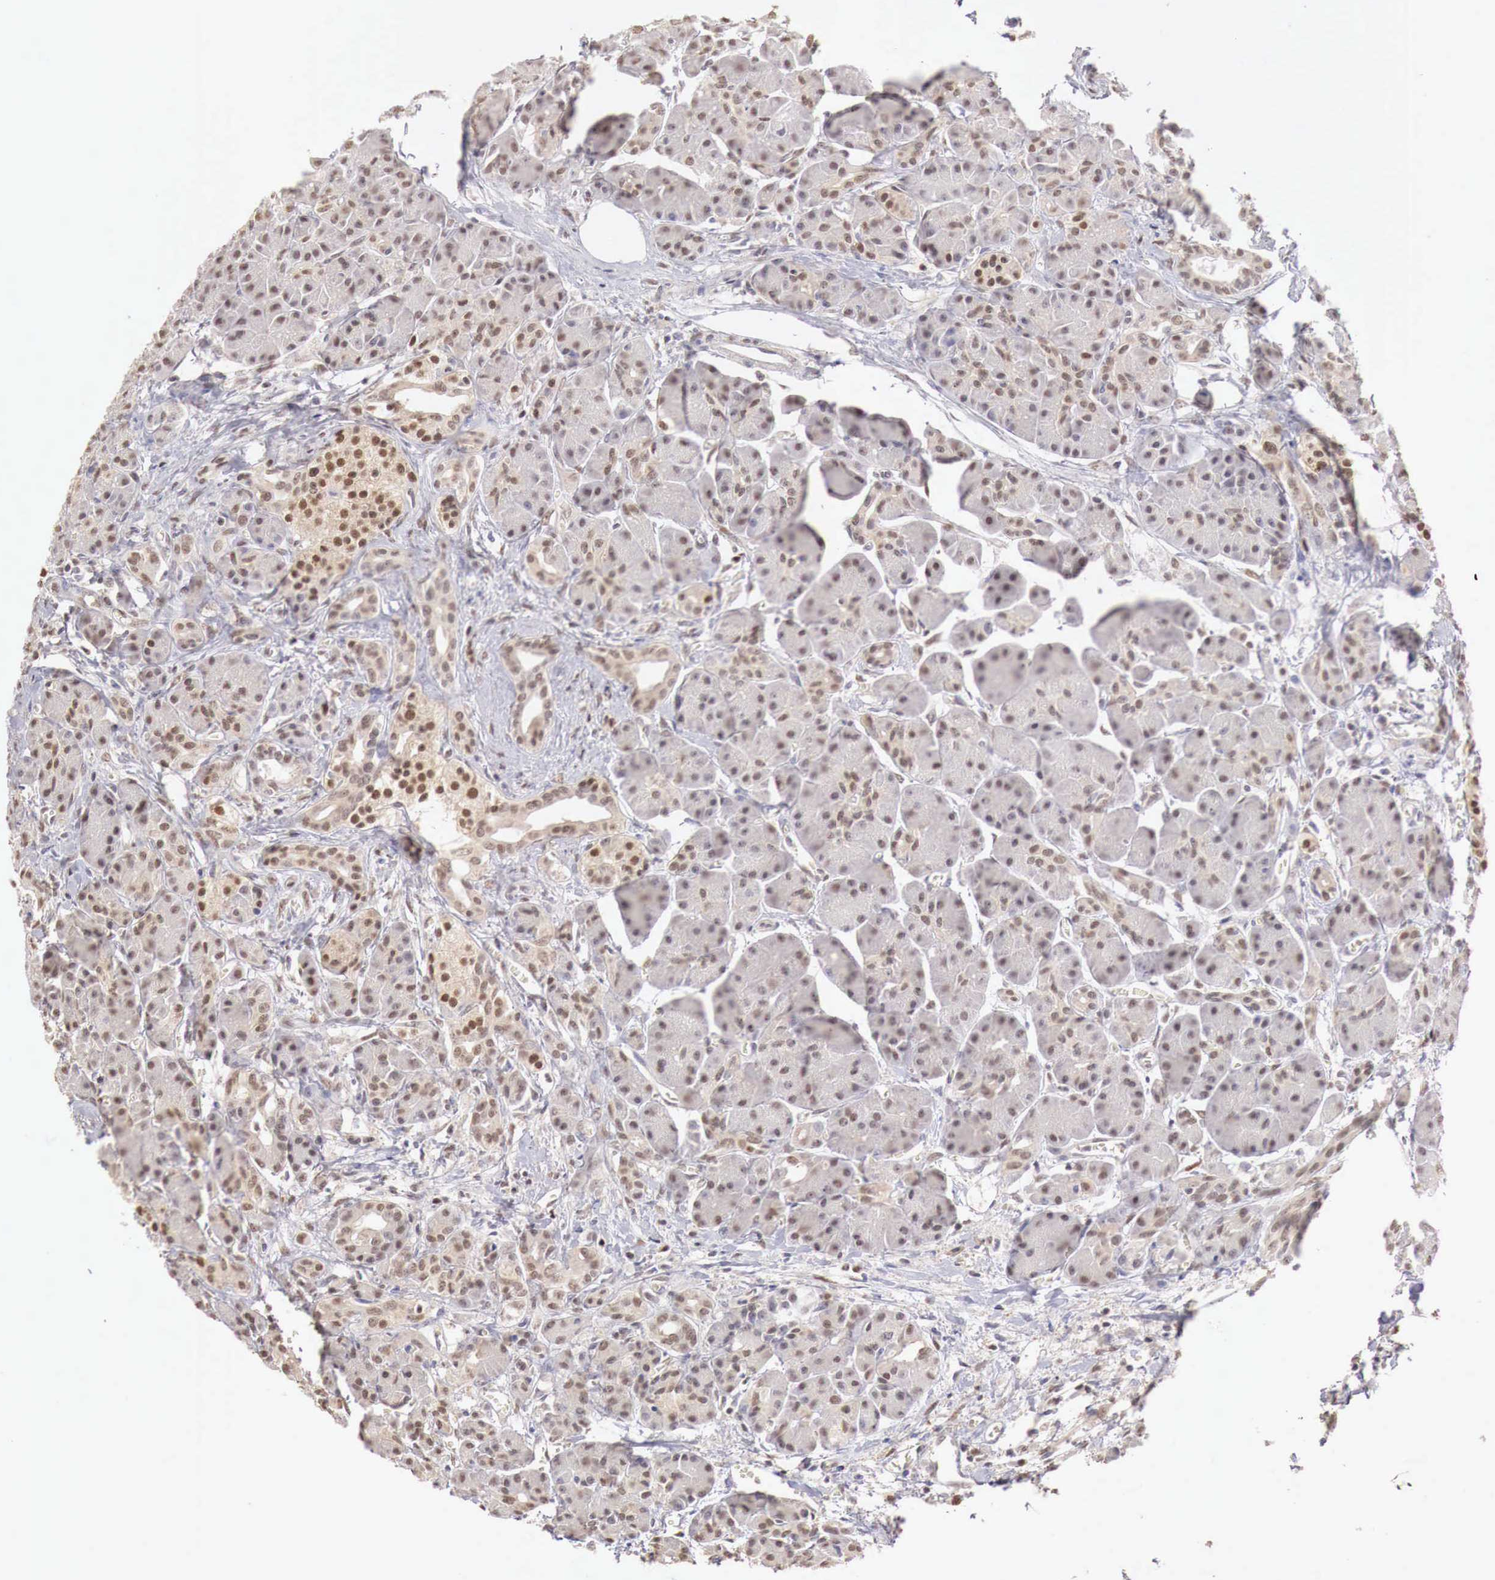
{"staining": {"intensity": "weak", "quantity": "25%-75%", "location": "nuclear"}, "tissue": "pancreas", "cell_type": "Exocrine glandular cells", "image_type": "normal", "snomed": [{"axis": "morphology", "description": "Normal tissue, NOS"}, {"axis": "topography", "description": "Pancreas"}], "caption": "High-magnification brightfield microscopy of unremarkable pancreas stained with DAB (3,3'-diaminobenzidine) (brown) and counterstained with hematoxylin (blue). exocrine glandular cells exhibit weak nuclear positivity is appreciated in approximately25%-75% of cells.", "gene": "UBA1", "patient": {"sex": "male", "age": 73}}